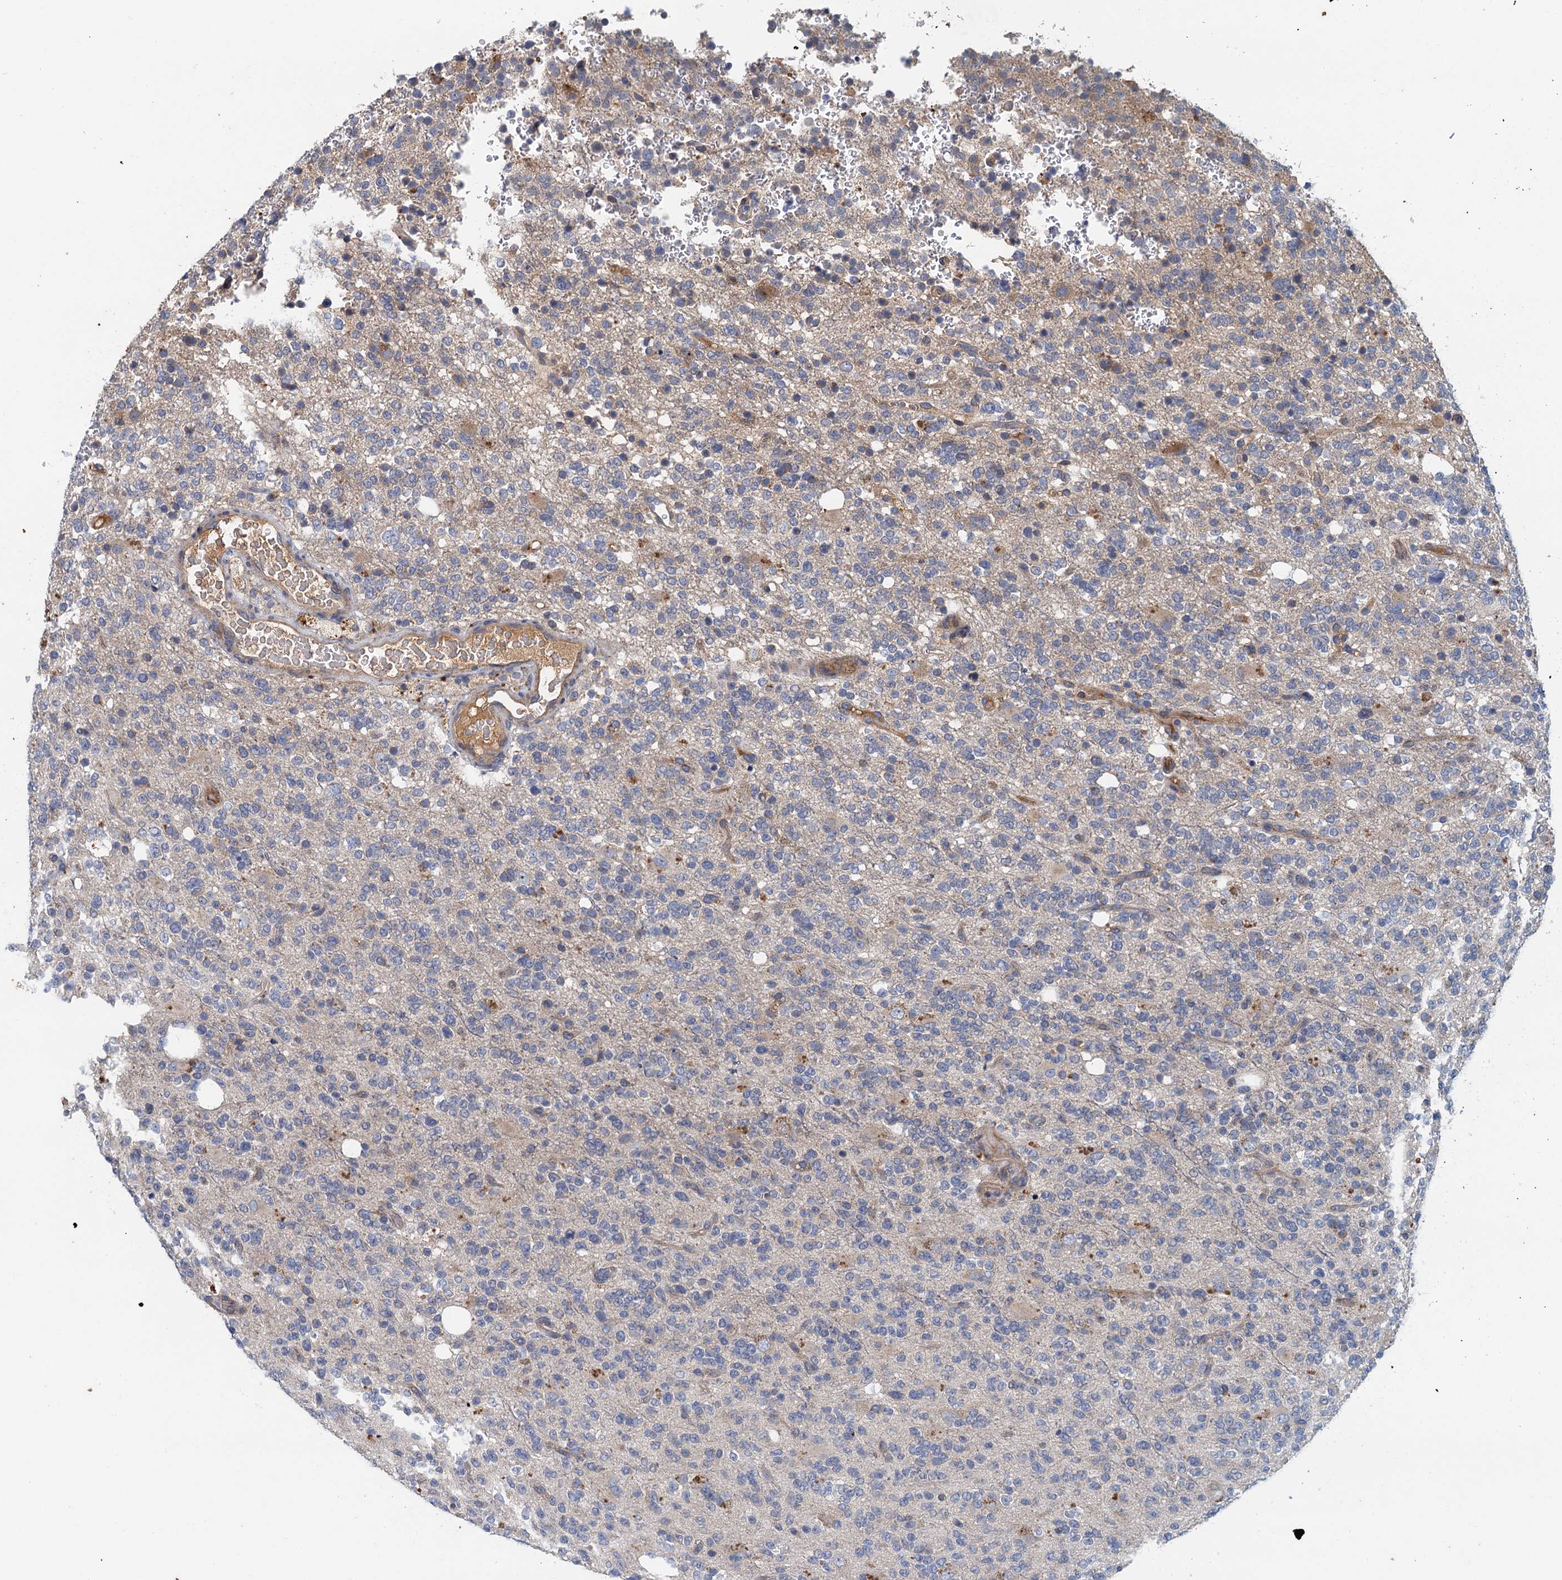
{"staining": {"intensity": "negative", "quantity": "none", "location": "none"}, "tissue": "glioma", "cell_type": "Tumor cells", "image_type": "cancer", "snomed": [{"axis": "morphology", "description": "Glioma, malignant, High grade"}, {"axis": "topography", "description": "Brain"}], "caption": "This micrograph is of glioma stained with IHC to label a protein in brown with the nuclei are counter-stained blue. There is no staining in tumor cells. The staining is performed using DAB (3,3'-diaminobenzidine) brown chromogen with nuclei counter-stained in using hematoxylin.", "gene": "TPCN1", "patient": {"sex": "female", "age": 62}}